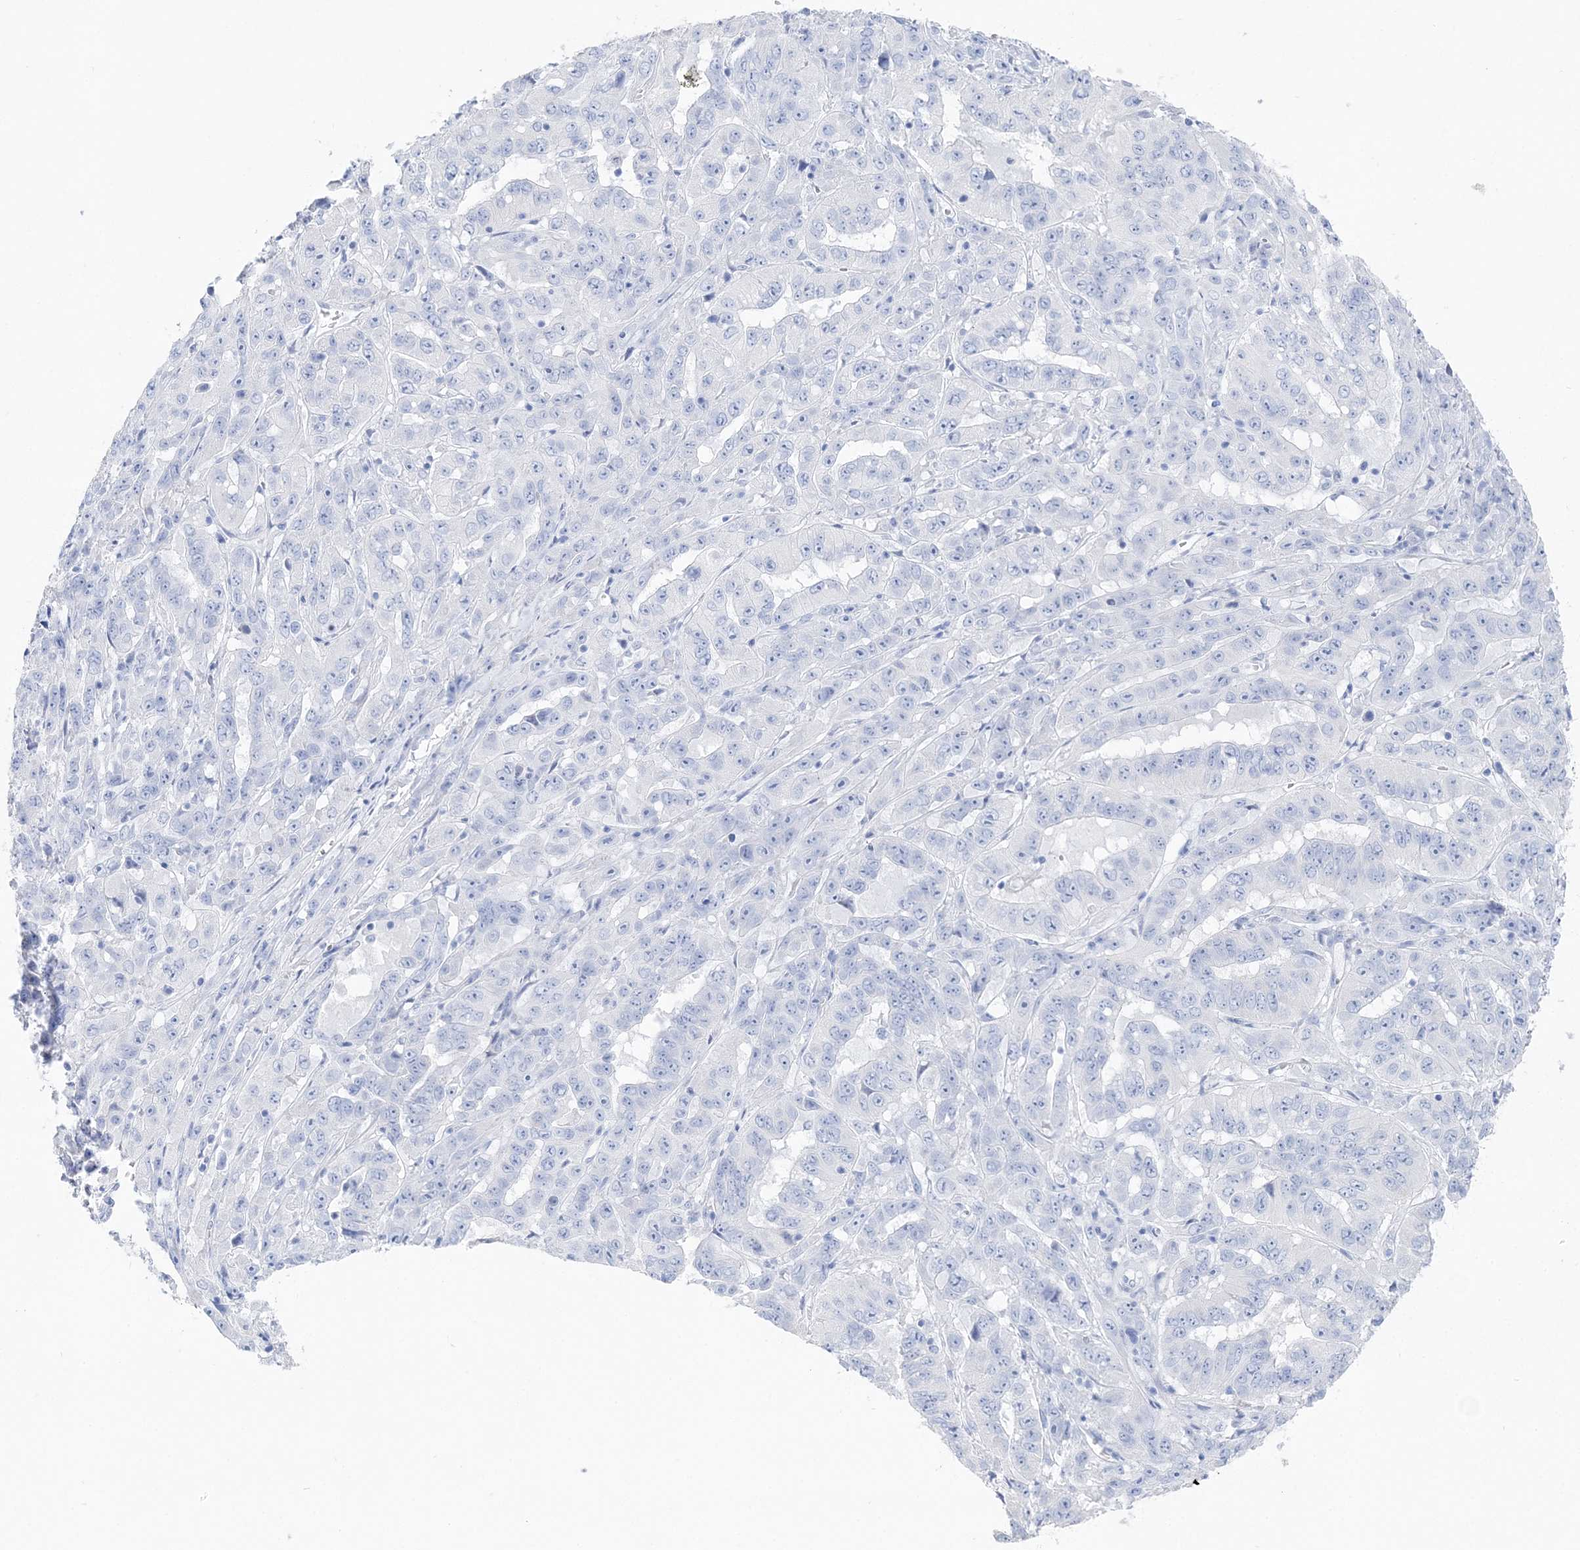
{"staining": {"intensity": "negative", "quantity": "none", "location": "none"}, "tissue": "pancreatic cancer", "cell_type": "Tumor cells", "image_type": "cancer", "snomed": [{"axis": "morphology", "description": "Adenocarcinoma, NOS"}, {"axis": "topography", "description": "Pancreas"}], "caption": "DAB immunohistochemical staining of adenocarcinoma (pancreatic) displays no significant positivity in tumor cells.", "gene": "TSPYL6", "patient": {"sex": "male", "age": 63}}